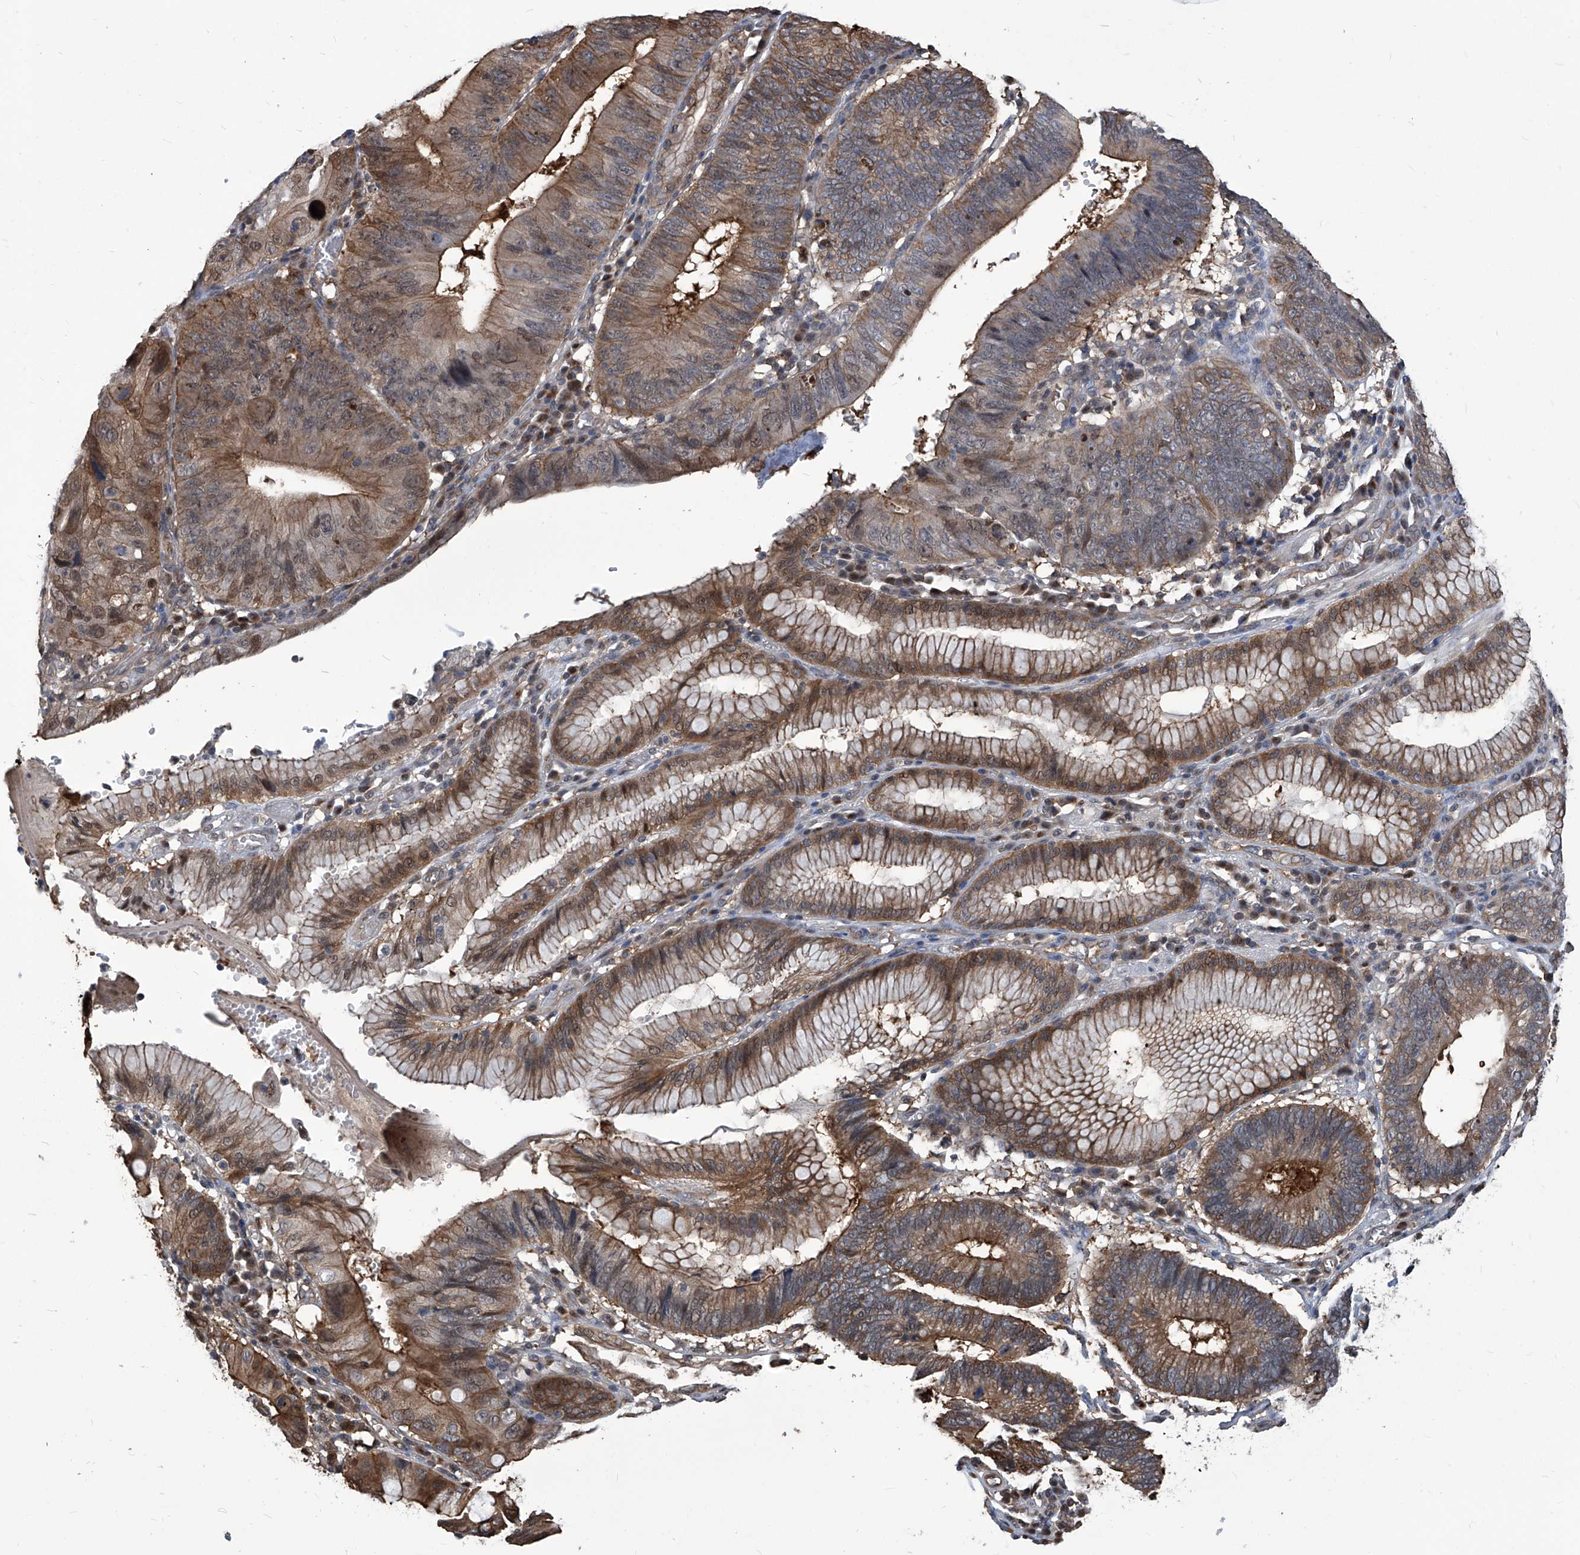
{"staining": {"intensity": "moderate", "quantity": ">75%", "location": "cytoplasmic/membranous"}, "tissue": "stomach cancer", "cell_type": "Tumor cells", "image_type": "cancer", "snomed": [{"axis": "morphology", "description": "Adenocarcinoma, NOS"}, {"axis": "topography", "description": "Stomach"}], "caption": "A brown stain shows moderate cytoplasmic/membranous positivity of a protein in stomach cancer (adenocarcinoma) tumor cells.", "gene": "PSMB1", "patient": {"sex": "male", "age": 59}}